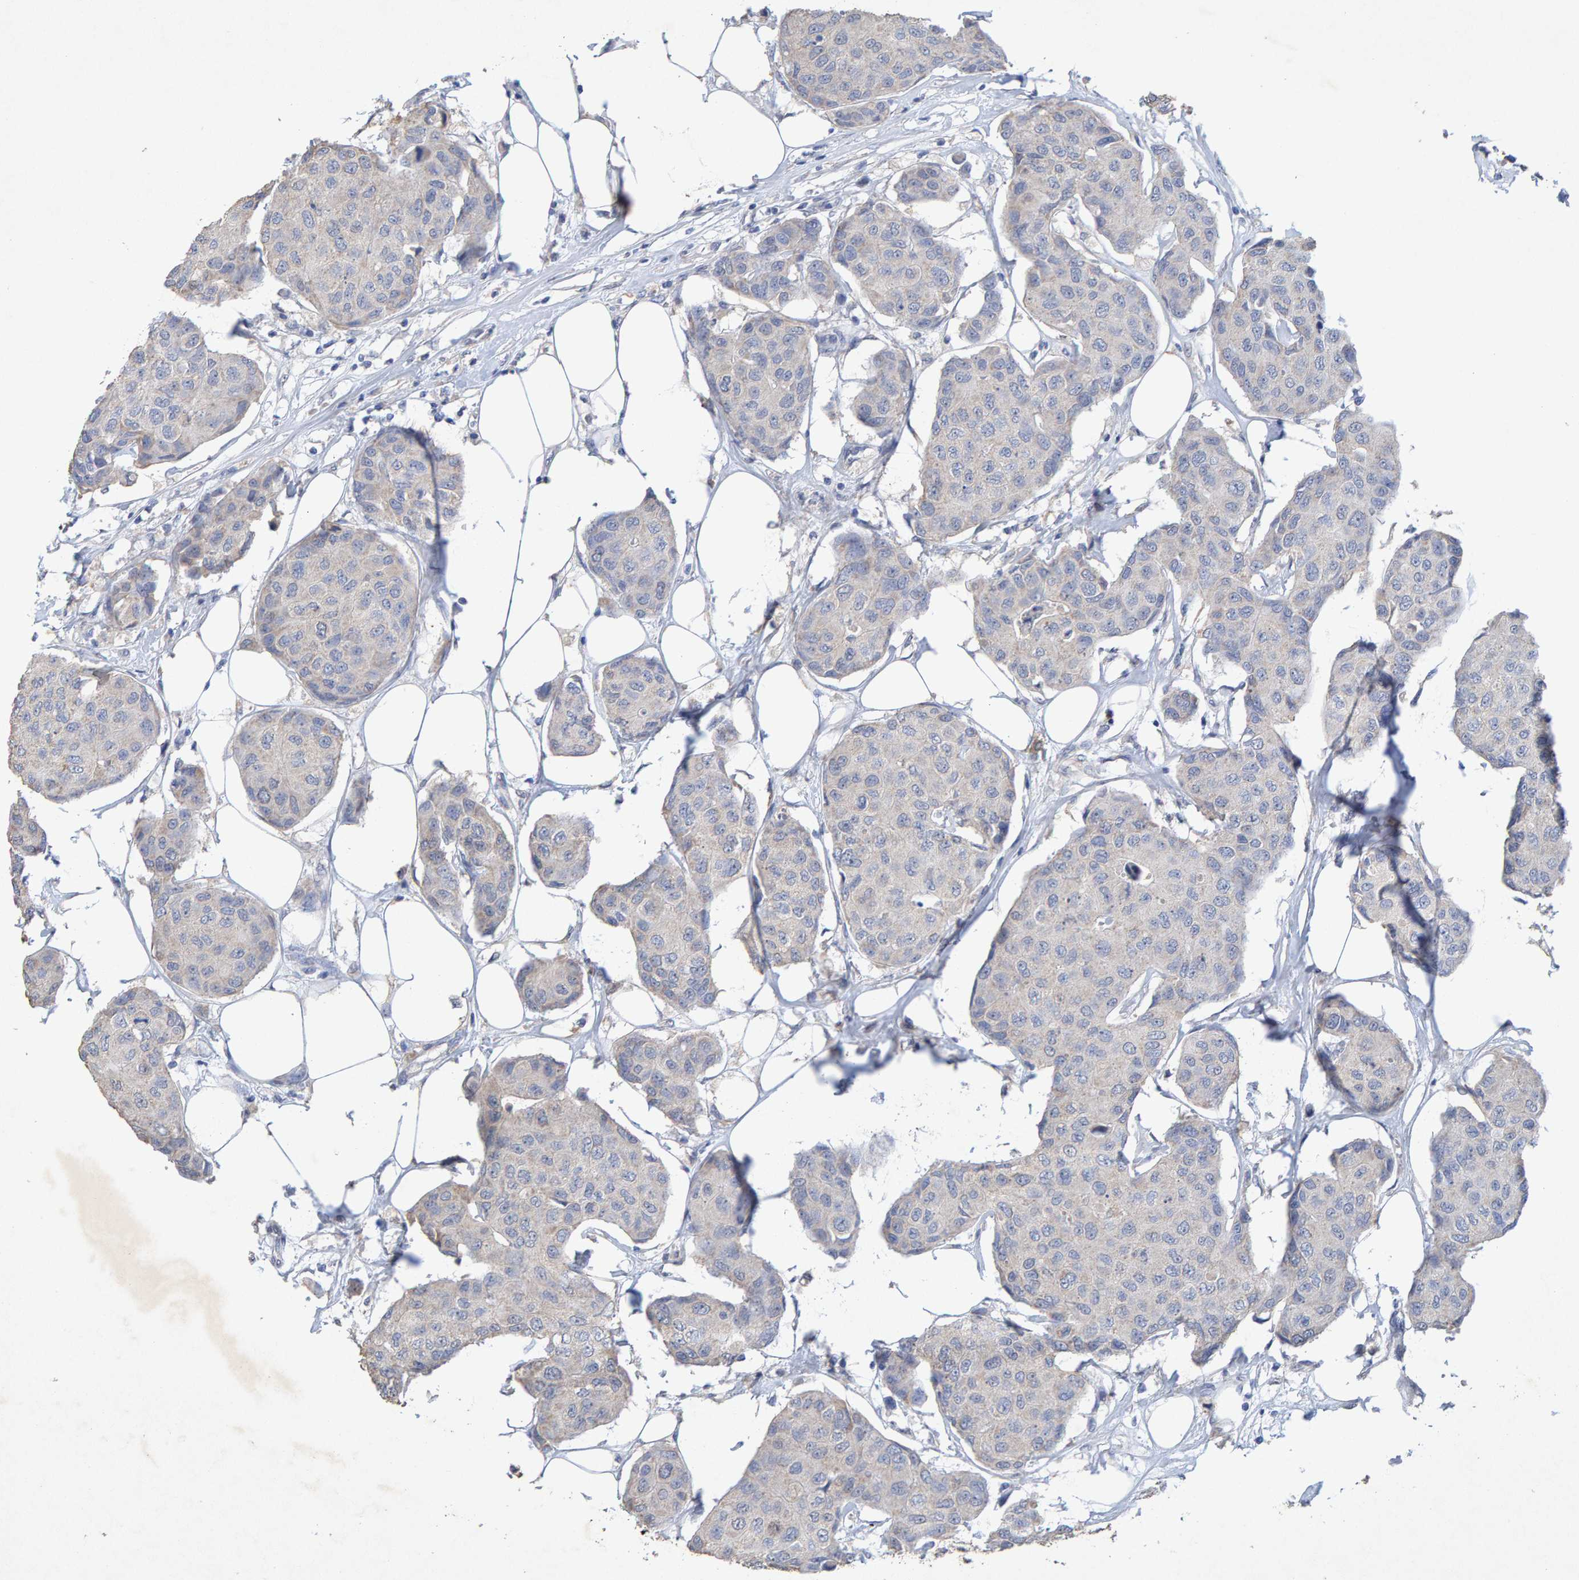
{"staining": {"intensity": "negative", "quantity": "none", "location": "none"}, "tissue": "breast cancer", "cell_type": "Tumor cells", "image_type": "cancer", "snomed": [{"axis": "morphology", "description": "Duct carcinoma"}, {"axis": "topography", "description": "Breast"}], "caption": "DAB (3,3'-diaminobenzidine) immunohistochemical staining of human breast cancer shows no significant positivity in tumor cells.", "gene": "CTH", "patient": {"sex": "female", "age": 80}}